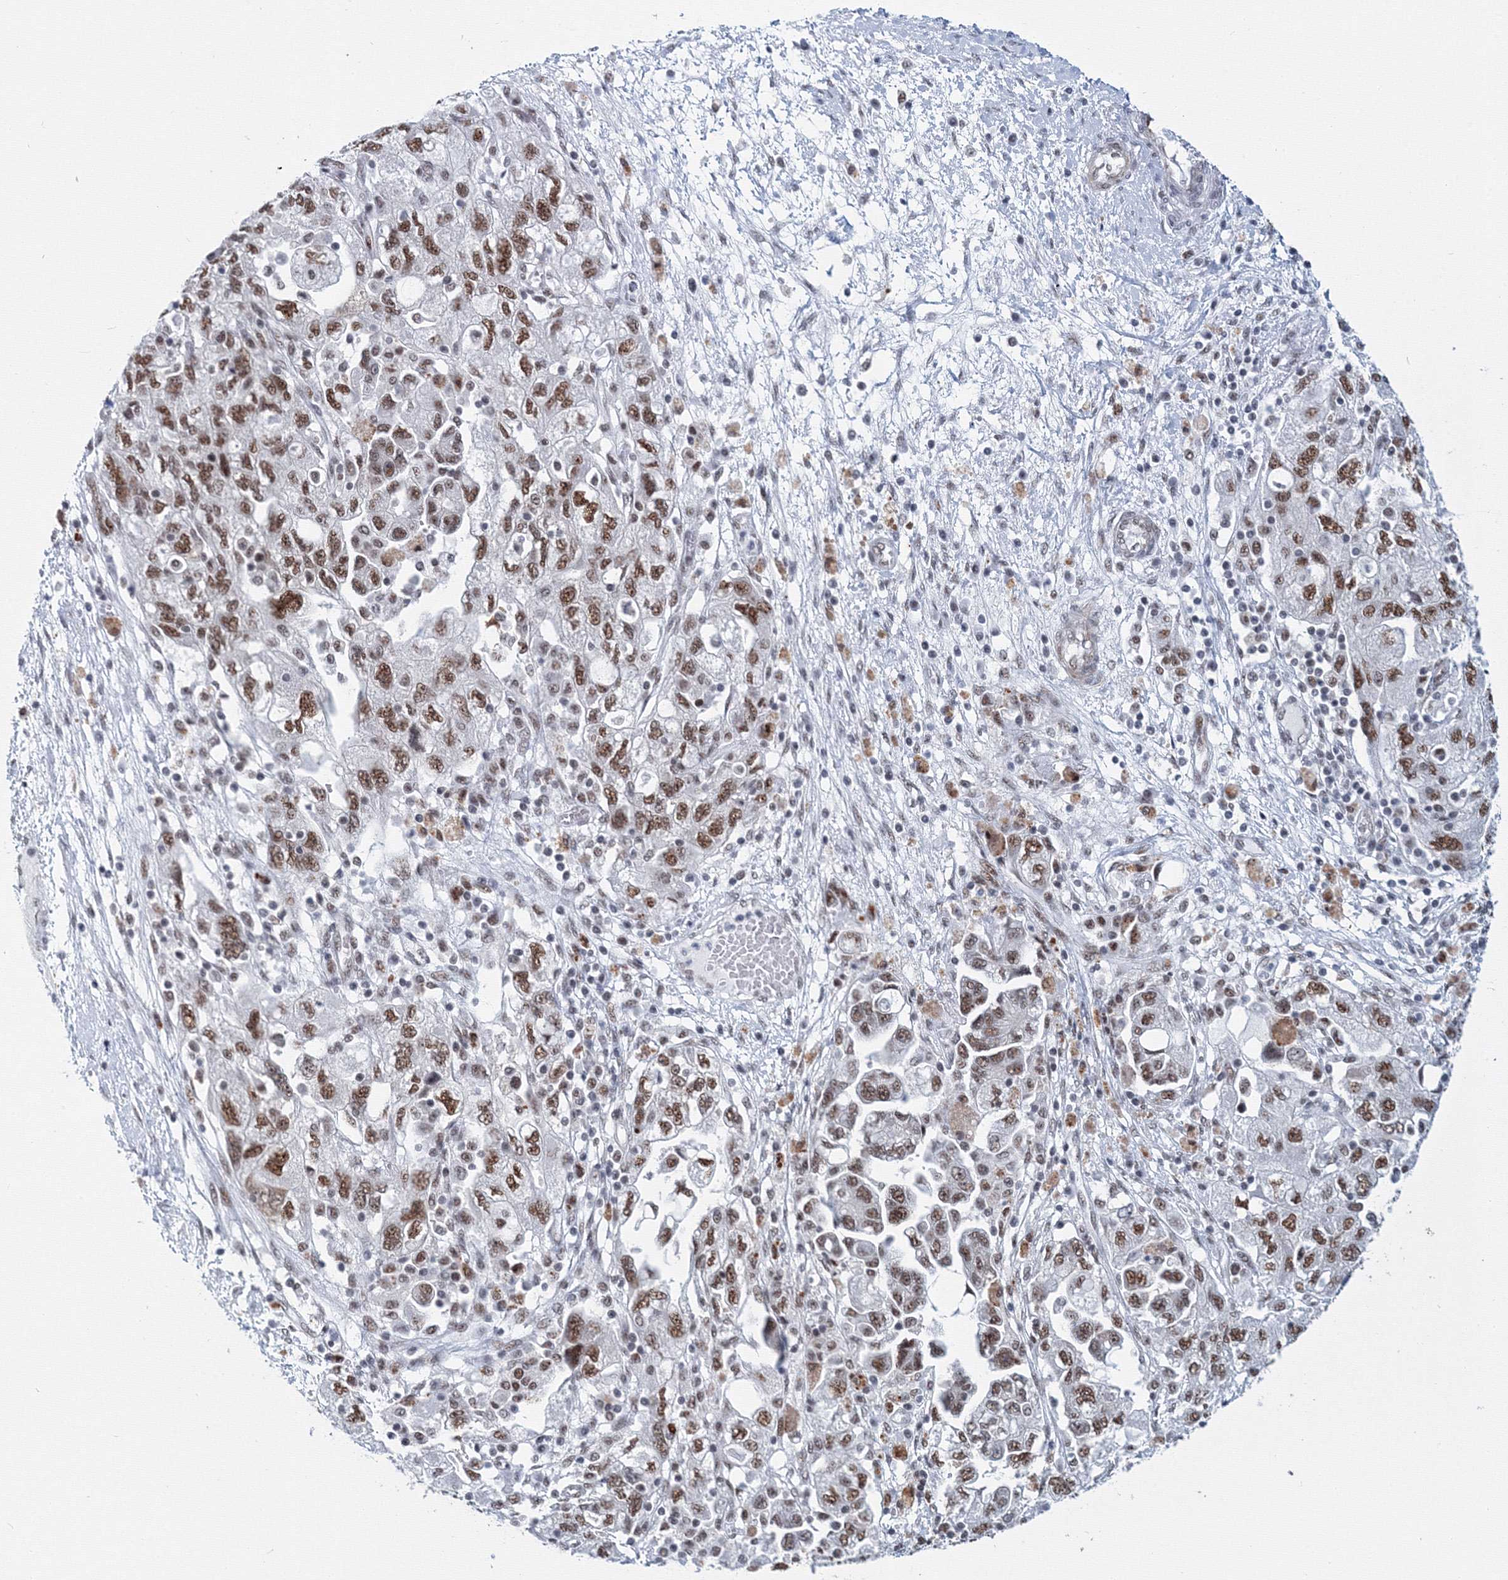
{"staining": {"intensity": "moderate", "quantity": ">75%", "location": "nuclear"}, "tissue": "ovarian cancer", "cell_type": "Tumor cells", "image_type": "cancer", "snomed": [{"axis": "morphology", "description": "Carcinoma, NOS"}, {"axis": "morphology", "description": "Cystadenocarcinoma, serous, NOS"}, {"axis": "topography", "description": "Ovary"}], "caption": "Immunohistochemical staining of carcinoma (ovarian) reveals moderate nuclear protein expression in about >75% of tumor cells. (DAB IHC, brown staining for protein, blue staining for nuclei).", "gene": "SF3B6", "patient": {"sex": "female", "age": 69}}